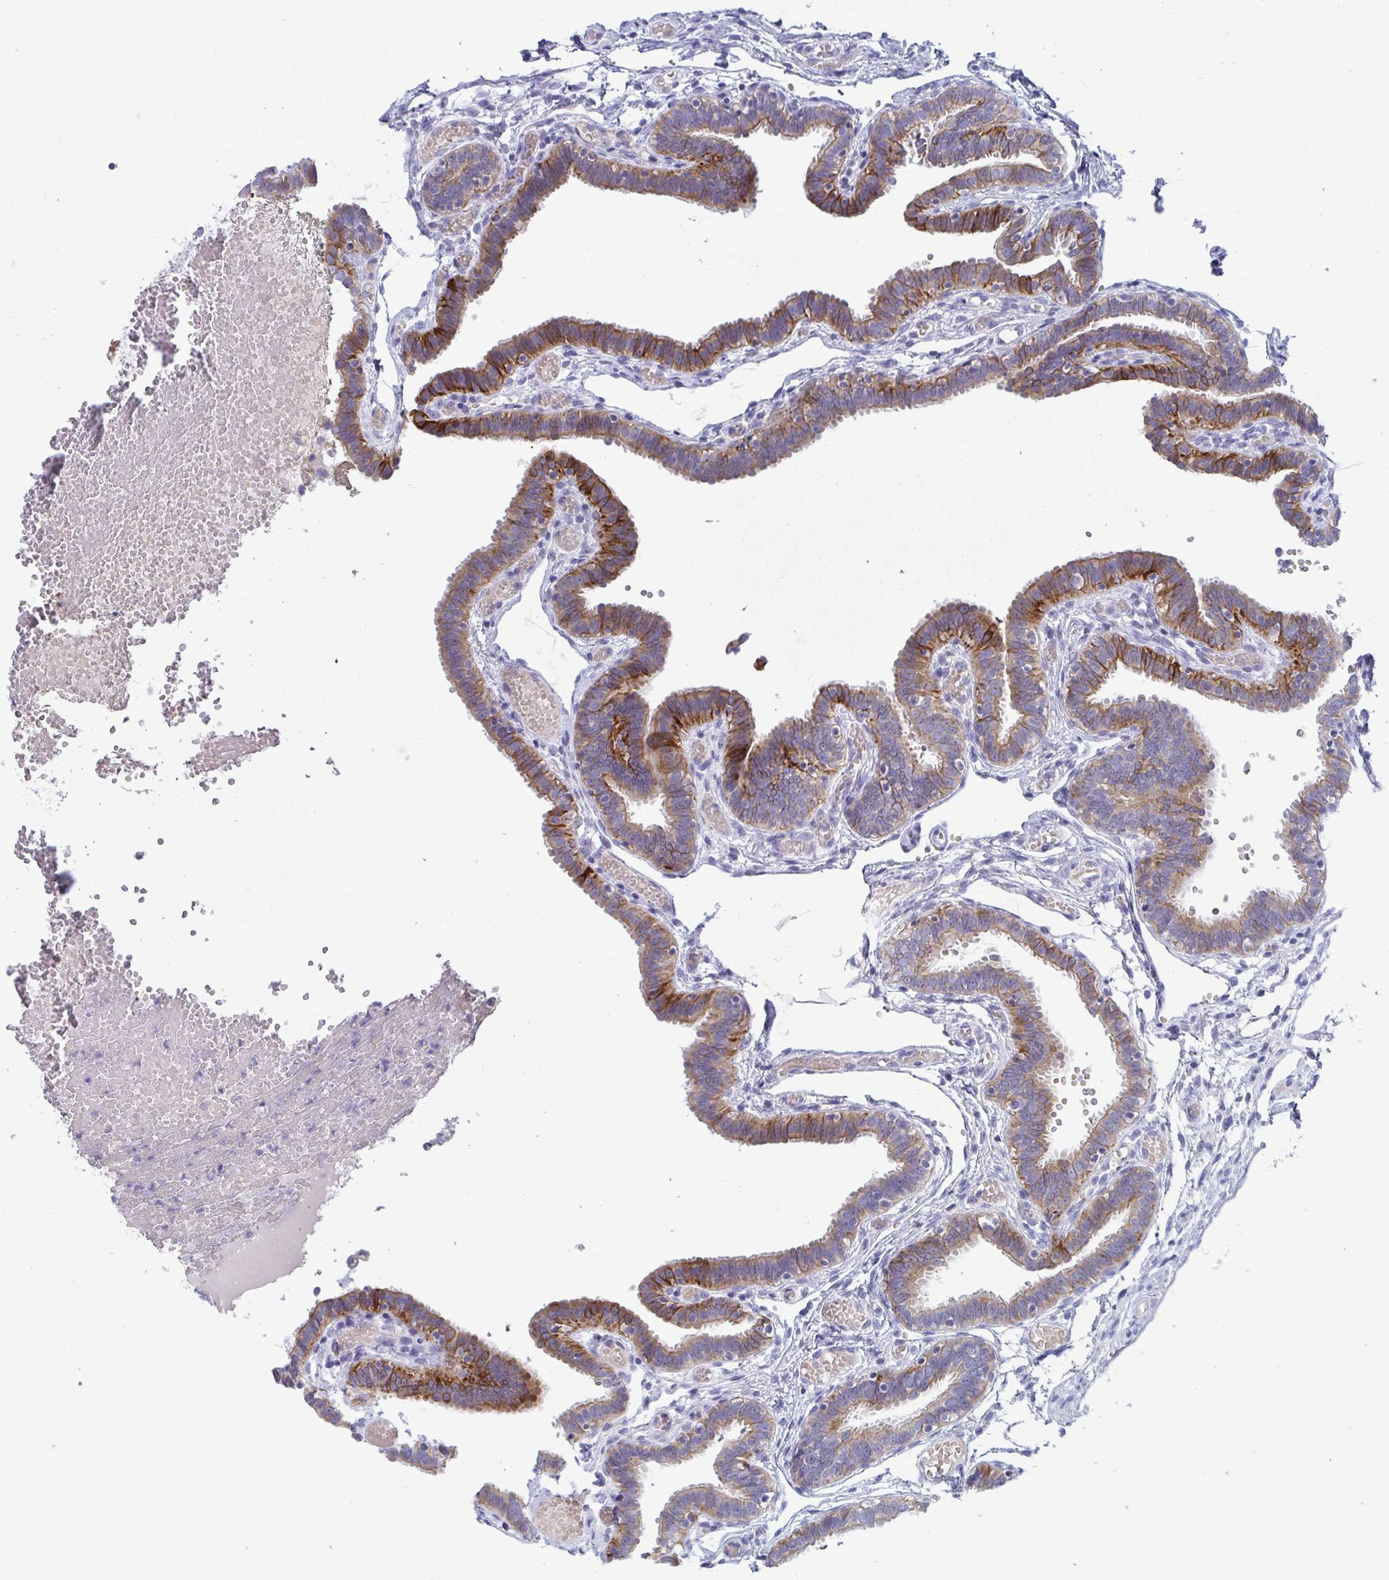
{"staining": {"intensity": "moderate", "quantity": "<25%", "location": "cytoplasmic/membranous"}, "tissue": "fallopian tube", "cell_type": "Glandular cells", "image_type": "normal", "snomed": [{"axis": "morphology", "description": "Normal tissue, NOS"}, {"axis": "topography", "description": "Fallopian tube"}], "caption": "Moderate cytoplasmic/membranous expression for a protein is identified in about <25% of glandular cells of normal fallopian tube using immunohistochemistry.", "gene": "TAS2R38", "patient": {"sex": "female", "age": 37}}